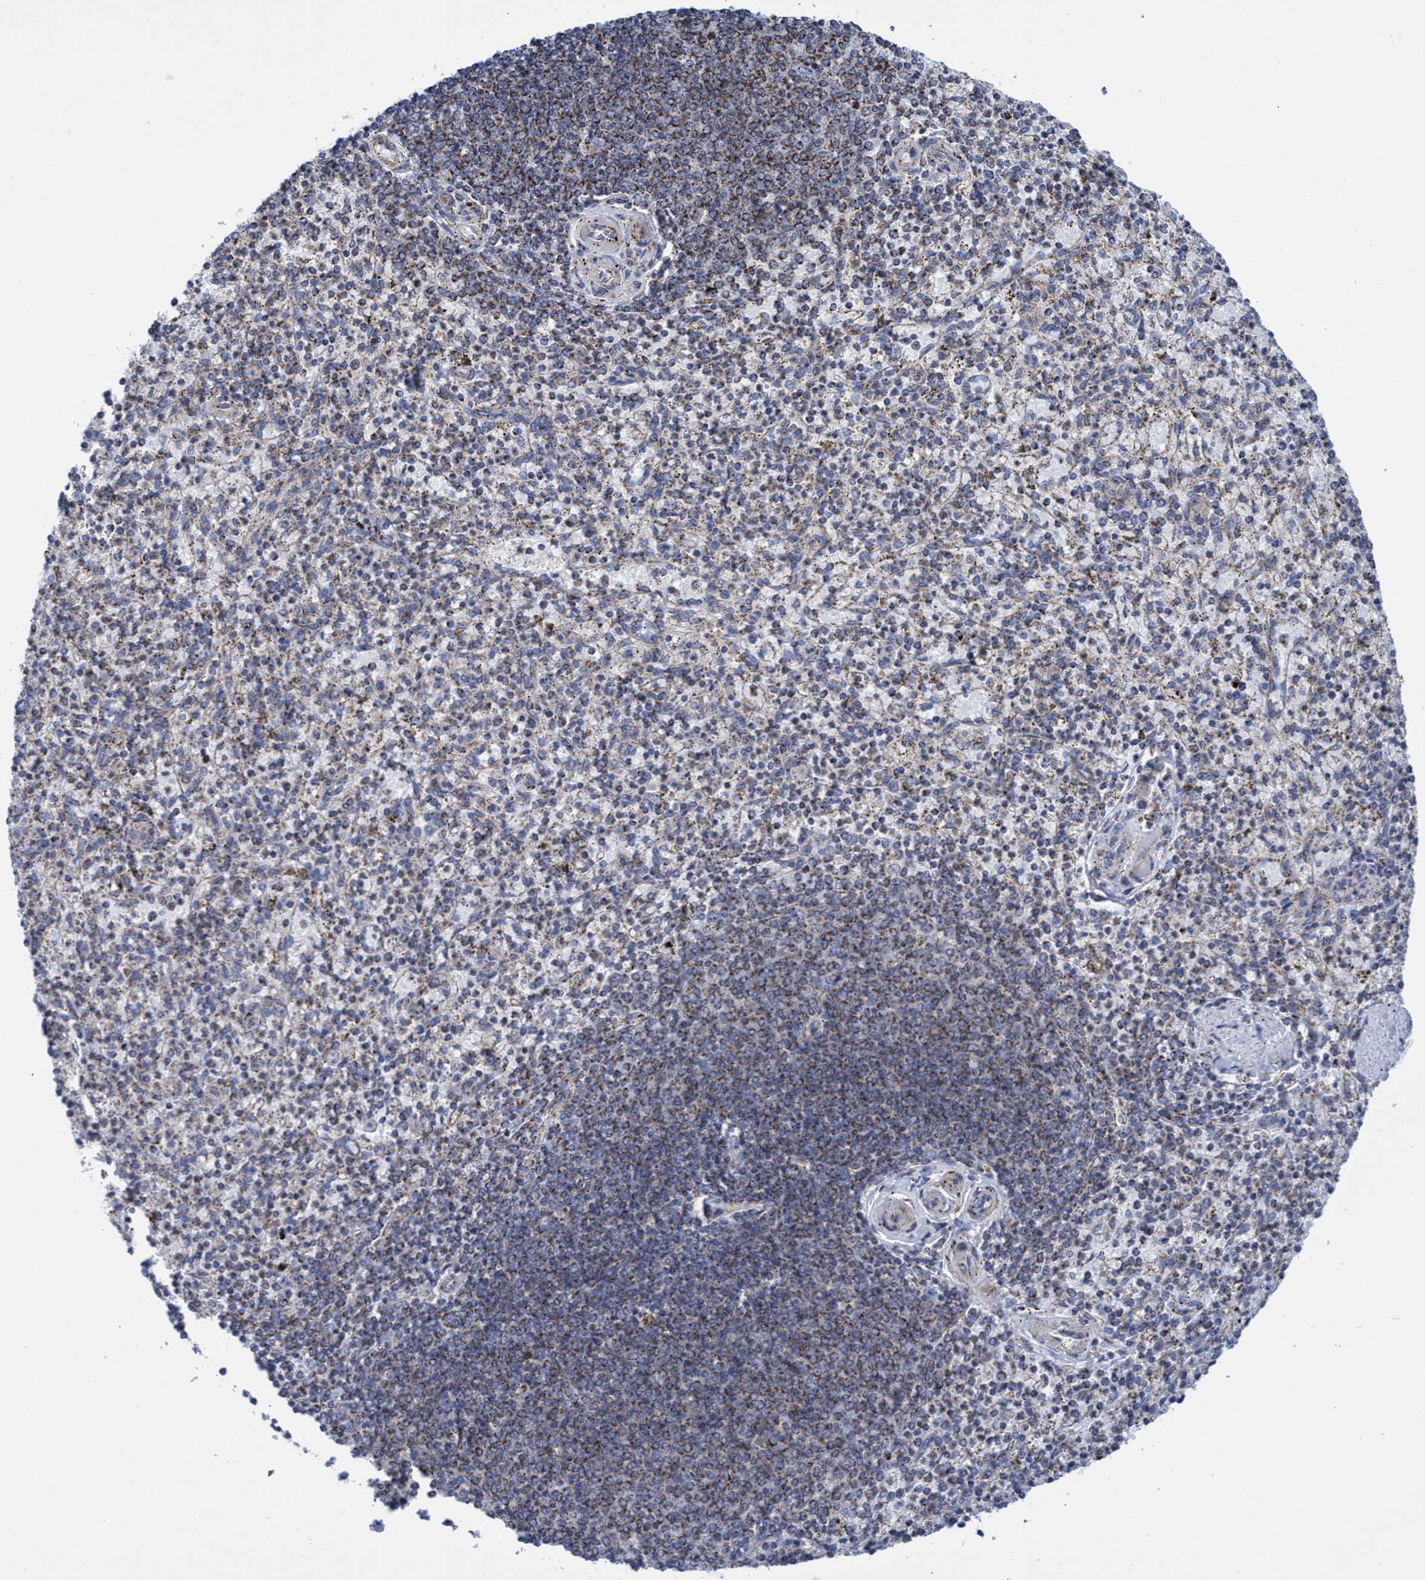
{"staining": {"intensity": "moderate", "quantity": "<25%", "location": "cytoplasmic/membranous"}, "tissue": "spleen", "cell_type": "Cells in red pulp", "image_type": "normal", "snomed": [{"axis": "morphology", "description": "Normal tissue, NOS"}, {"axis": "topography", "description": "Spleen"}], "caption": "Cells in red pulp show moderate cytoplasmic/membranous staining in approximately <25% of cells in benign spleen.", "gene": "ZNF750", "patient": {"sex": "male", "age": 72}}